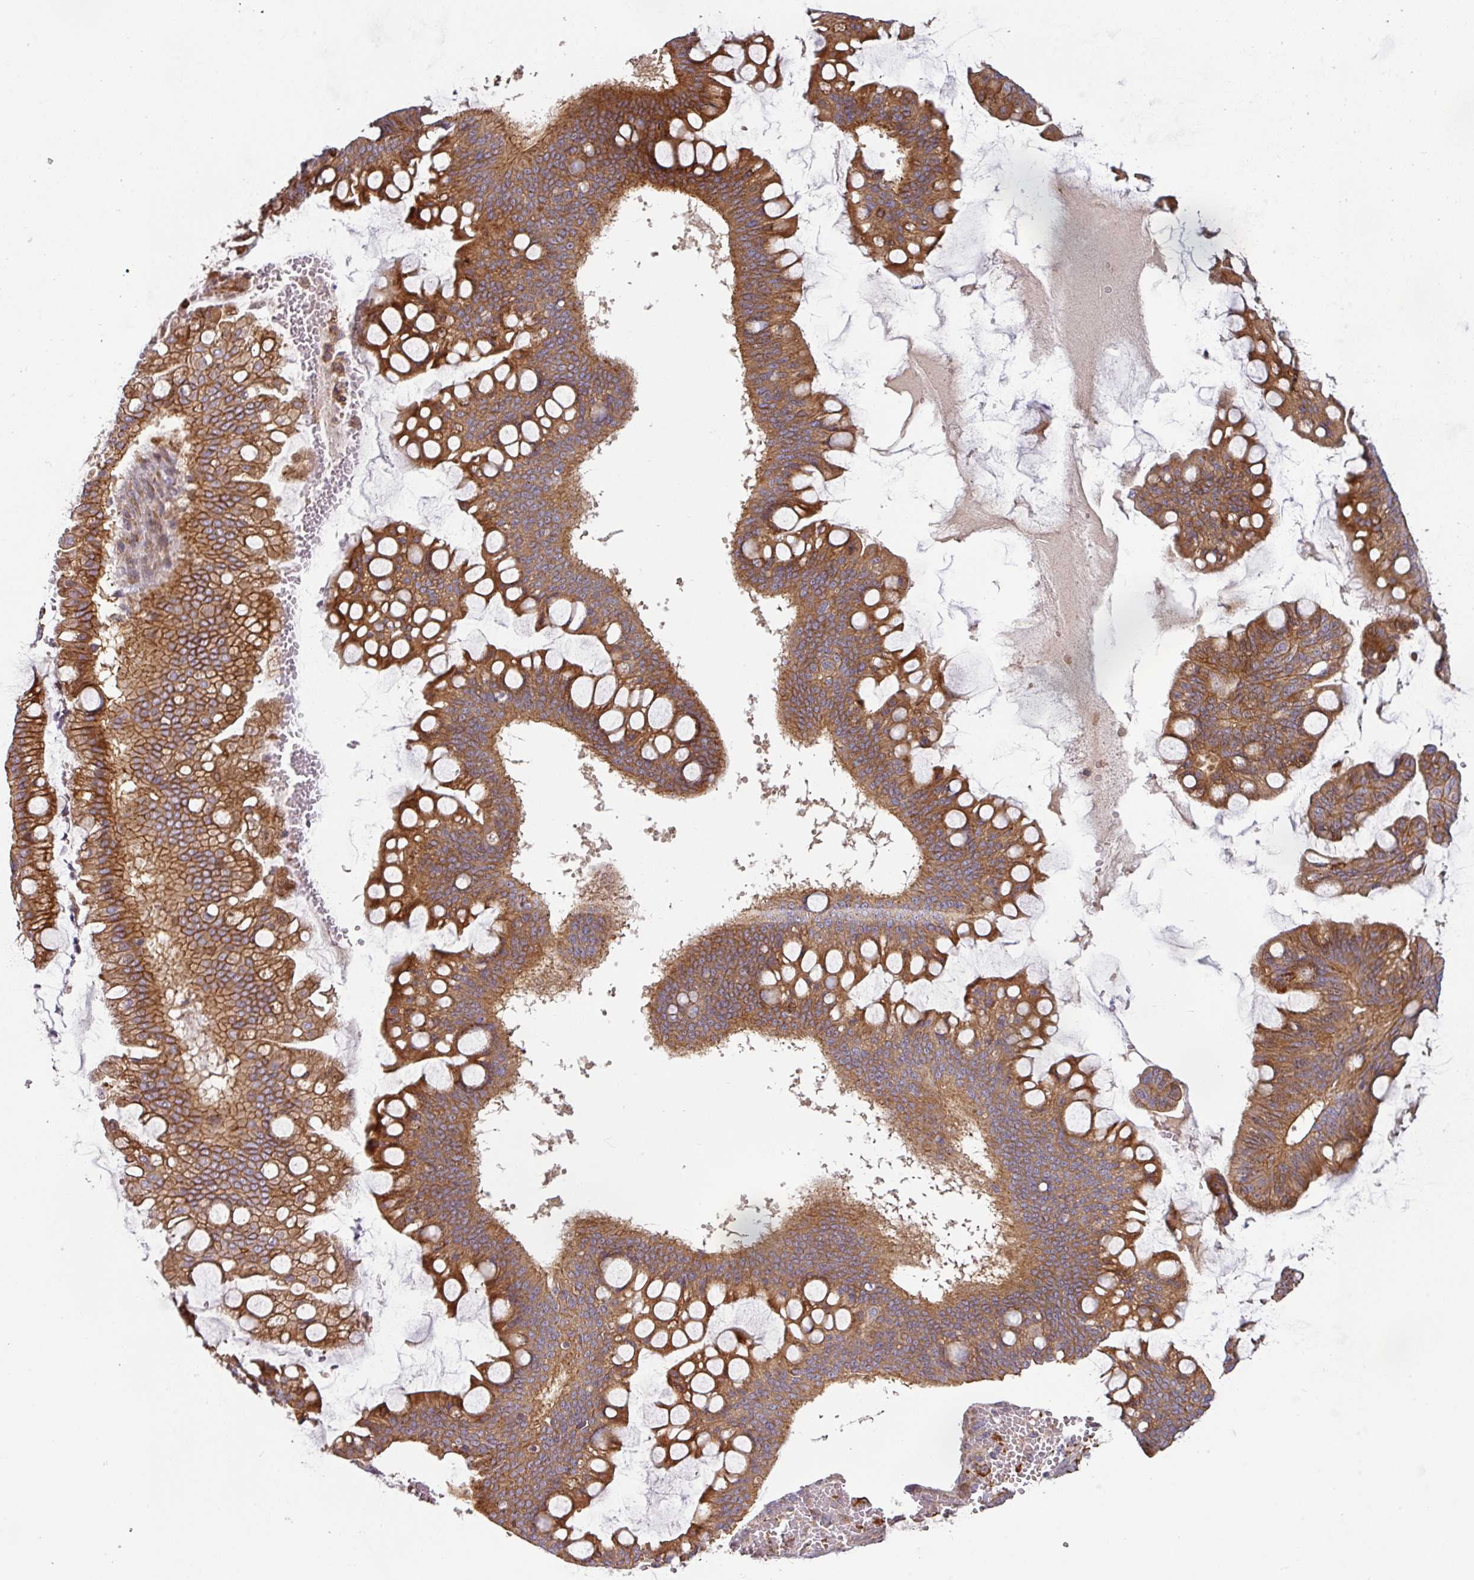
{"staining": {"intensity": "moderate", "quantity": ">75%", "location": "cytoplasmic/membranous"}, "tissue": "ovarian cancer", "cell_type": "Tumor cells", "image_type": "cancer", "snomed": [{"axis": "morphology", "description": "Cystadenocarcinoma, mucinous, NOS"}, {"axis": "topography", "description": "Ovary"}], "caption": "A photomicrograph of human ovarian cancer stained for a protein exhibits moderate cytoplasmic/membranous brown staining in tumor cells.", "gene": "CASP2", "patient": {"sex": "female", "age": 73}}